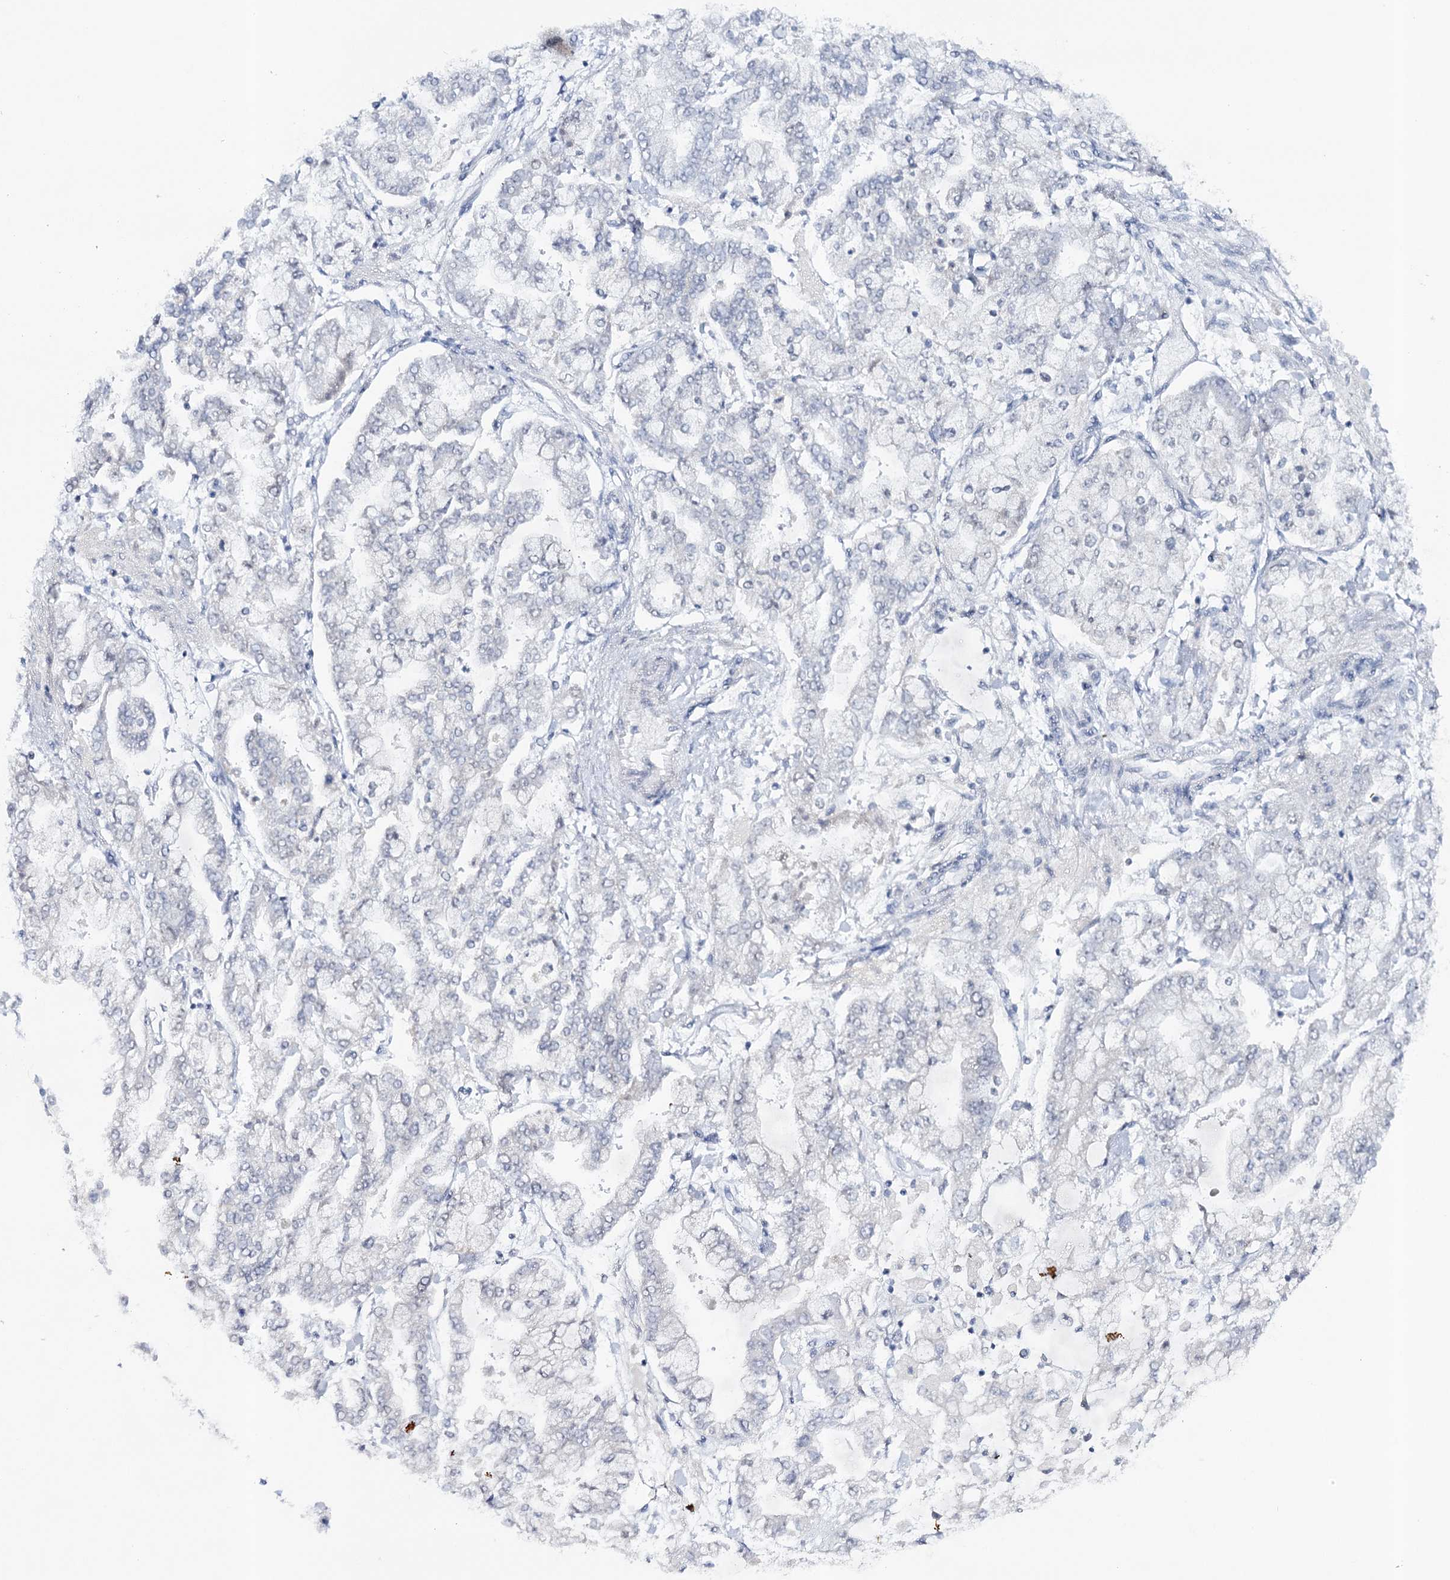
{"staining": {"intensity": "negative", "quantity": "none", "location": "none"}, "tissue": "stomach cancer", "cell_type": "Tumor cells", "image_type": "cancer", "snomed": [{"axis": "morphology", "description": "Normal tissue, NOS"}, {"axis": "morphology", "description": "Adenocarcinoma, NOS"}, {"axis": "topography", "description": "Stomach, upper"}, {"axis": "topography", "description": "Stomach"}], "caption": "Protein analysis of stomach cancer (adenocarcinoma) reveals no significant positivity in tumor cells.", "gene": "ZC3H8", "patient": {"sex": "male", "age": 76}}